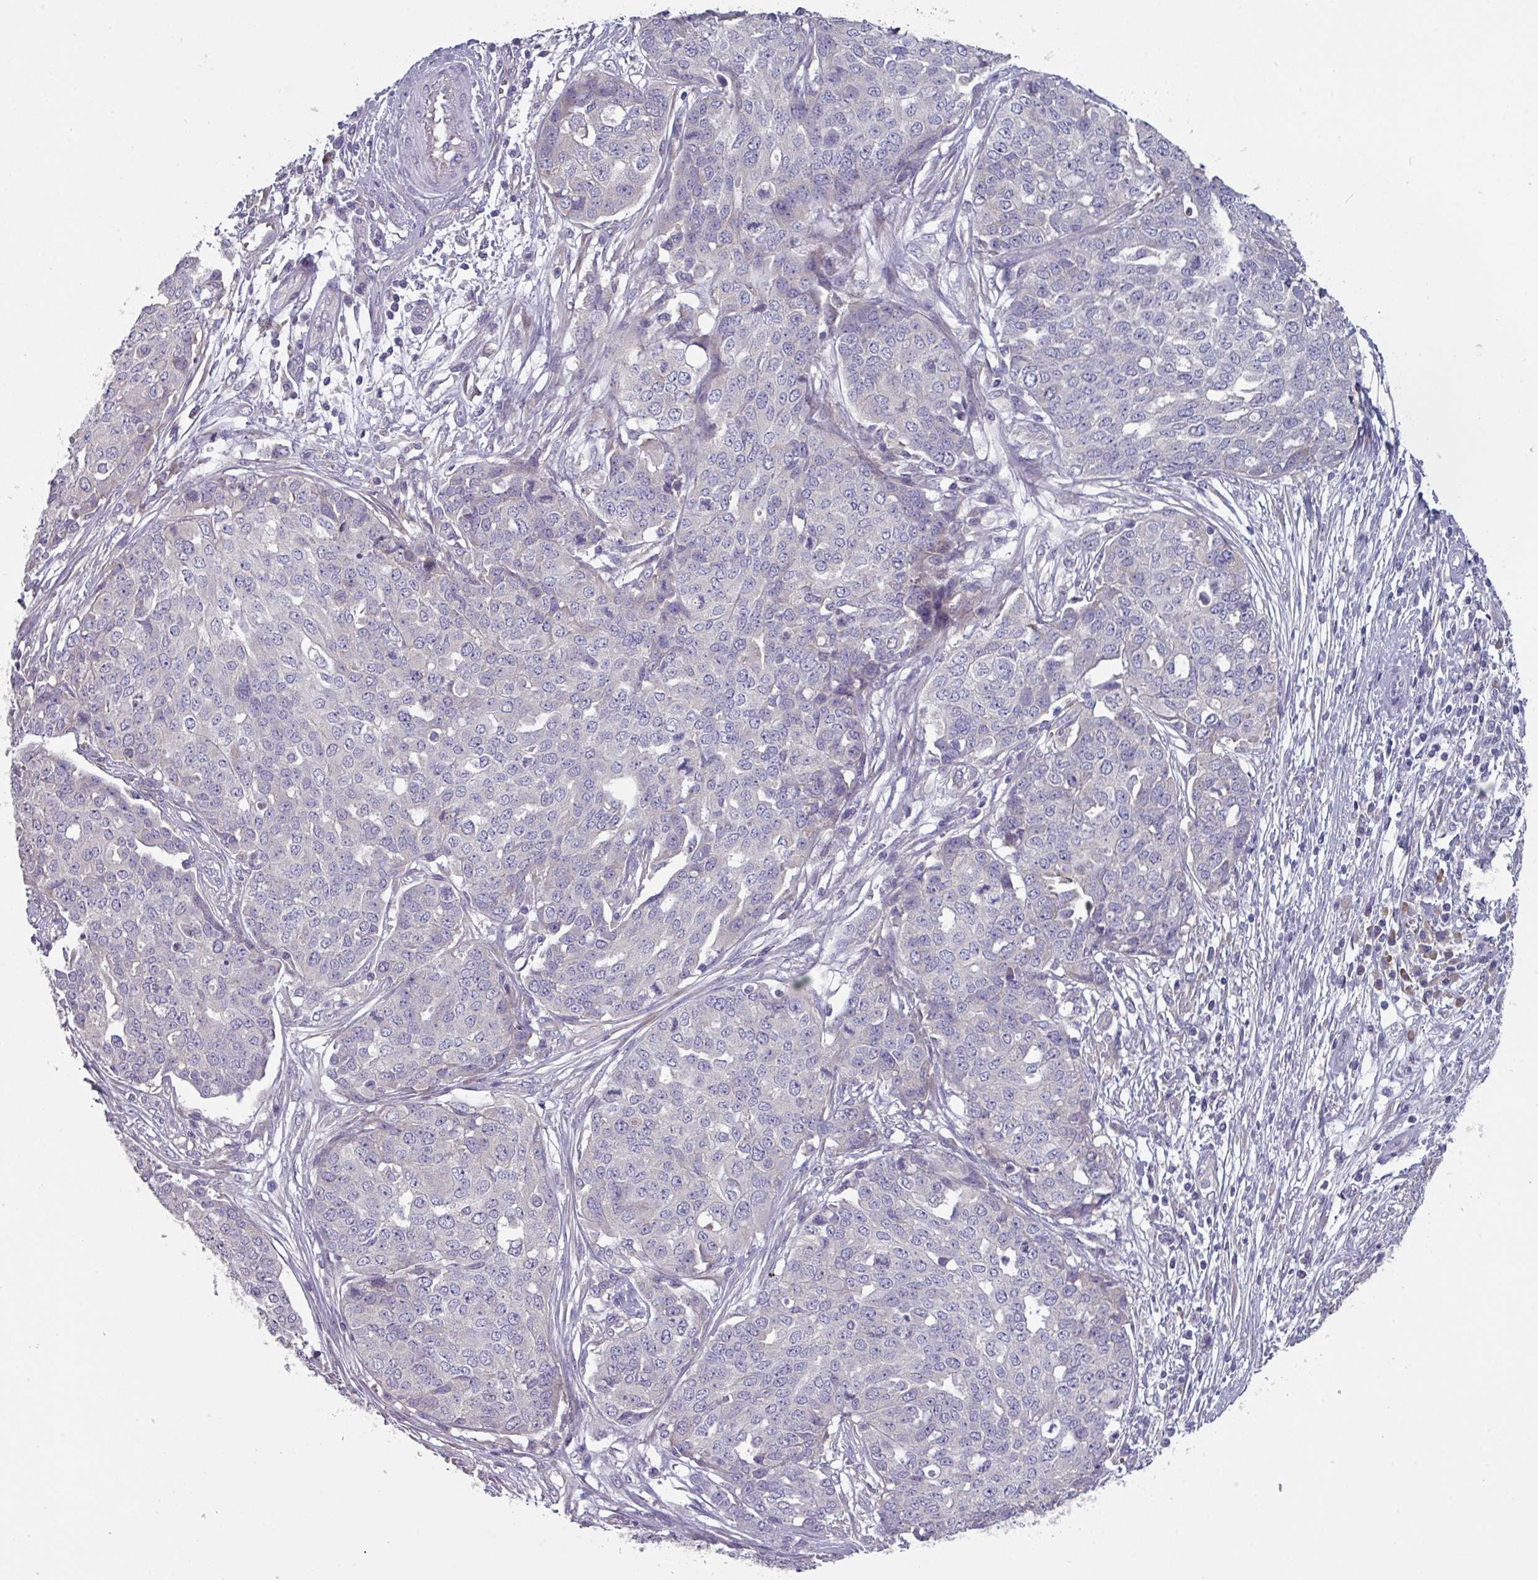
{"staining": {"intensity": "negative", "quantity": "none", "location": "none"}, "tissue": "ovarian cancer", "cell_type": "Tumor cells", "image_type": "cancer", "snomed": [{"axis": "morphology", "description": "Cystadenocarcinoma, serous, NOS"}, {"axis": "topography", "description": "Soft tissue"}, {"axis": "topography", "description": "Ovary"}], "caption": "Immunohistochemistry (IHC) micrograph of neoplastic tissue: human serous cystadenocarcinoma (ovarian) stained with DAB (3,3'-diaminobenzidine) exhibits no significant protein positivity in tumor cells.", "gene": "PRAMEF8", "patient": {"sex": "female", "age": 57}}